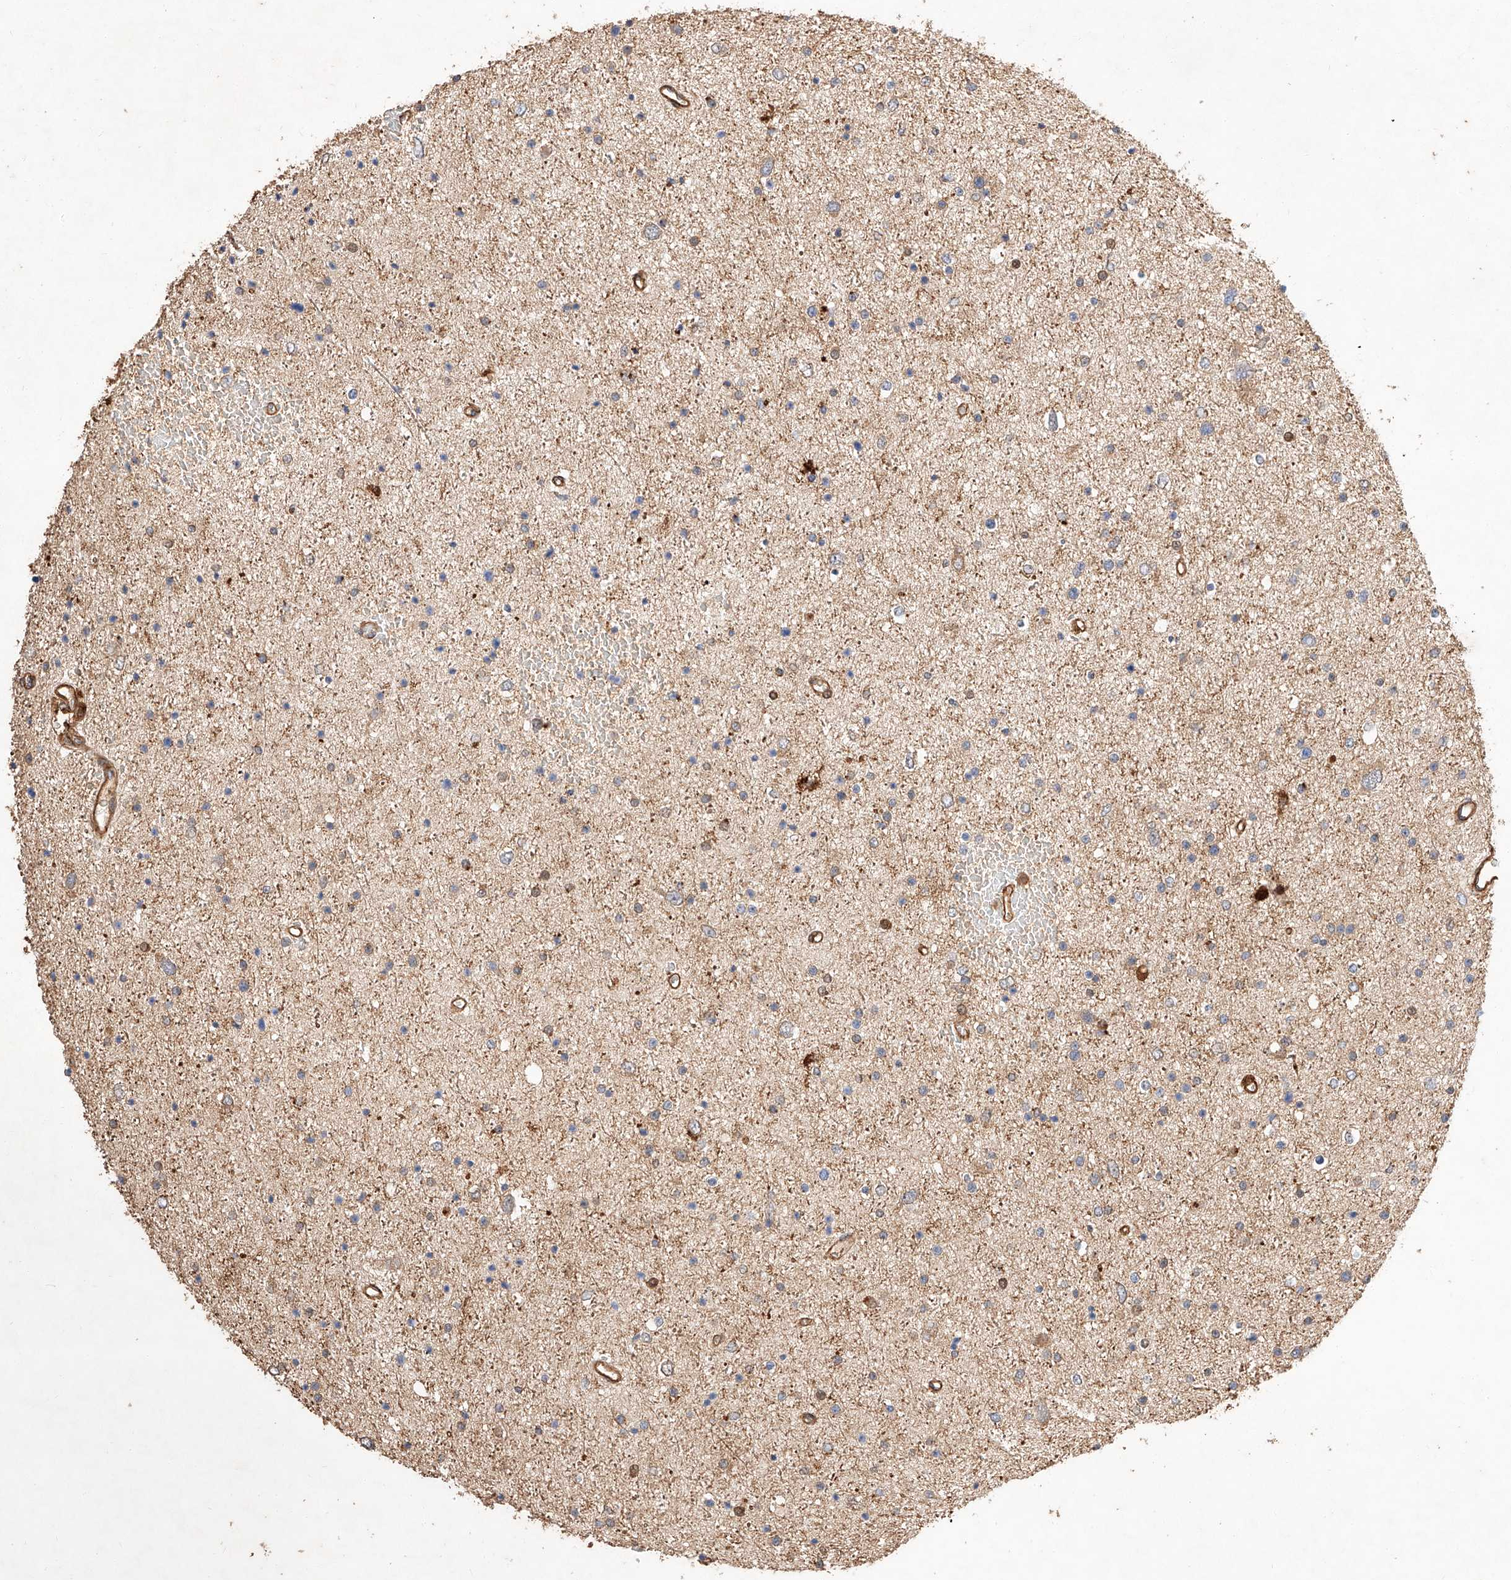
{"staining": {"intensity": "weak", "quantity": "<25%", "location": "cytoplasmic/membranous"}, "tissue": "glioma", "cell_type": "Tumor cells", "image_type": "cancer", "snomed": [{"axis": "morphology", "description": "Glioma, malignant, Low grade"}, {"axis": "topography", "description": "Brain"}], "caption": "This is a micrograph of immunohistochemistry (IHC) staining of glioma, which shows no expression in tumor cells. Nuclei are stained in blue.", "gene": "GHDC", "patient": {"sex": "female", "age": 37}}